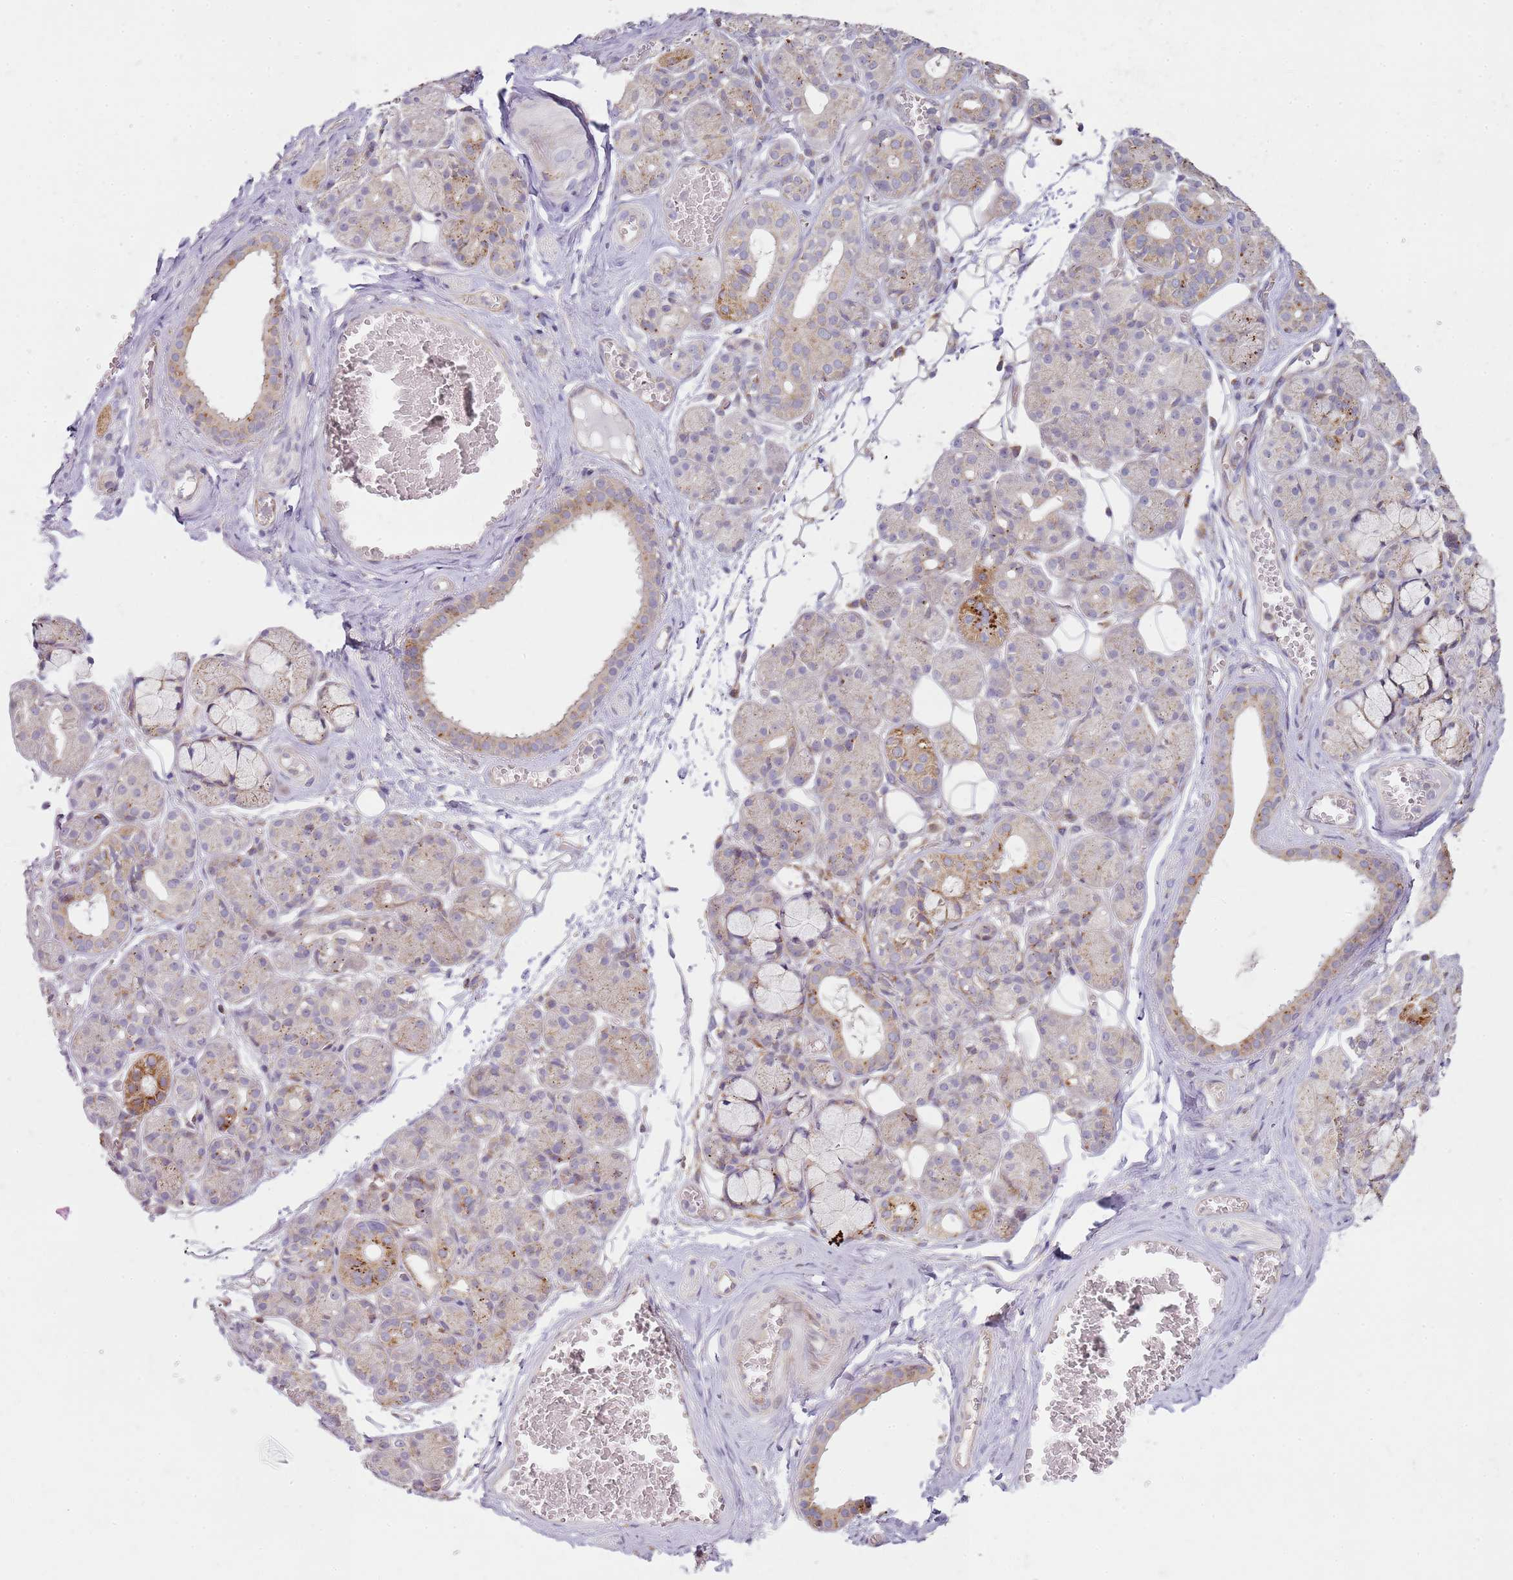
{"staining": {"intensity": "moderate", "quantity": "<25%", "location": "cytoplasmic/membranous"}, "tissue": "salivary gland", "cell_type": "Glandular cells", "image_type": "normal", "snomed": [{"axis": "morphology", "description": "Normal tissue, NOS"}, {"axis": "topography", "description": "Salivary gland"}], "caption": "Protein expression analysis of unremarkable salivary gland shows moderate cytoplasmic/membranous expression in about <25% of glandular cells.", "gene": "GRAP", "patient": {"sex": "male", "age": 63}}